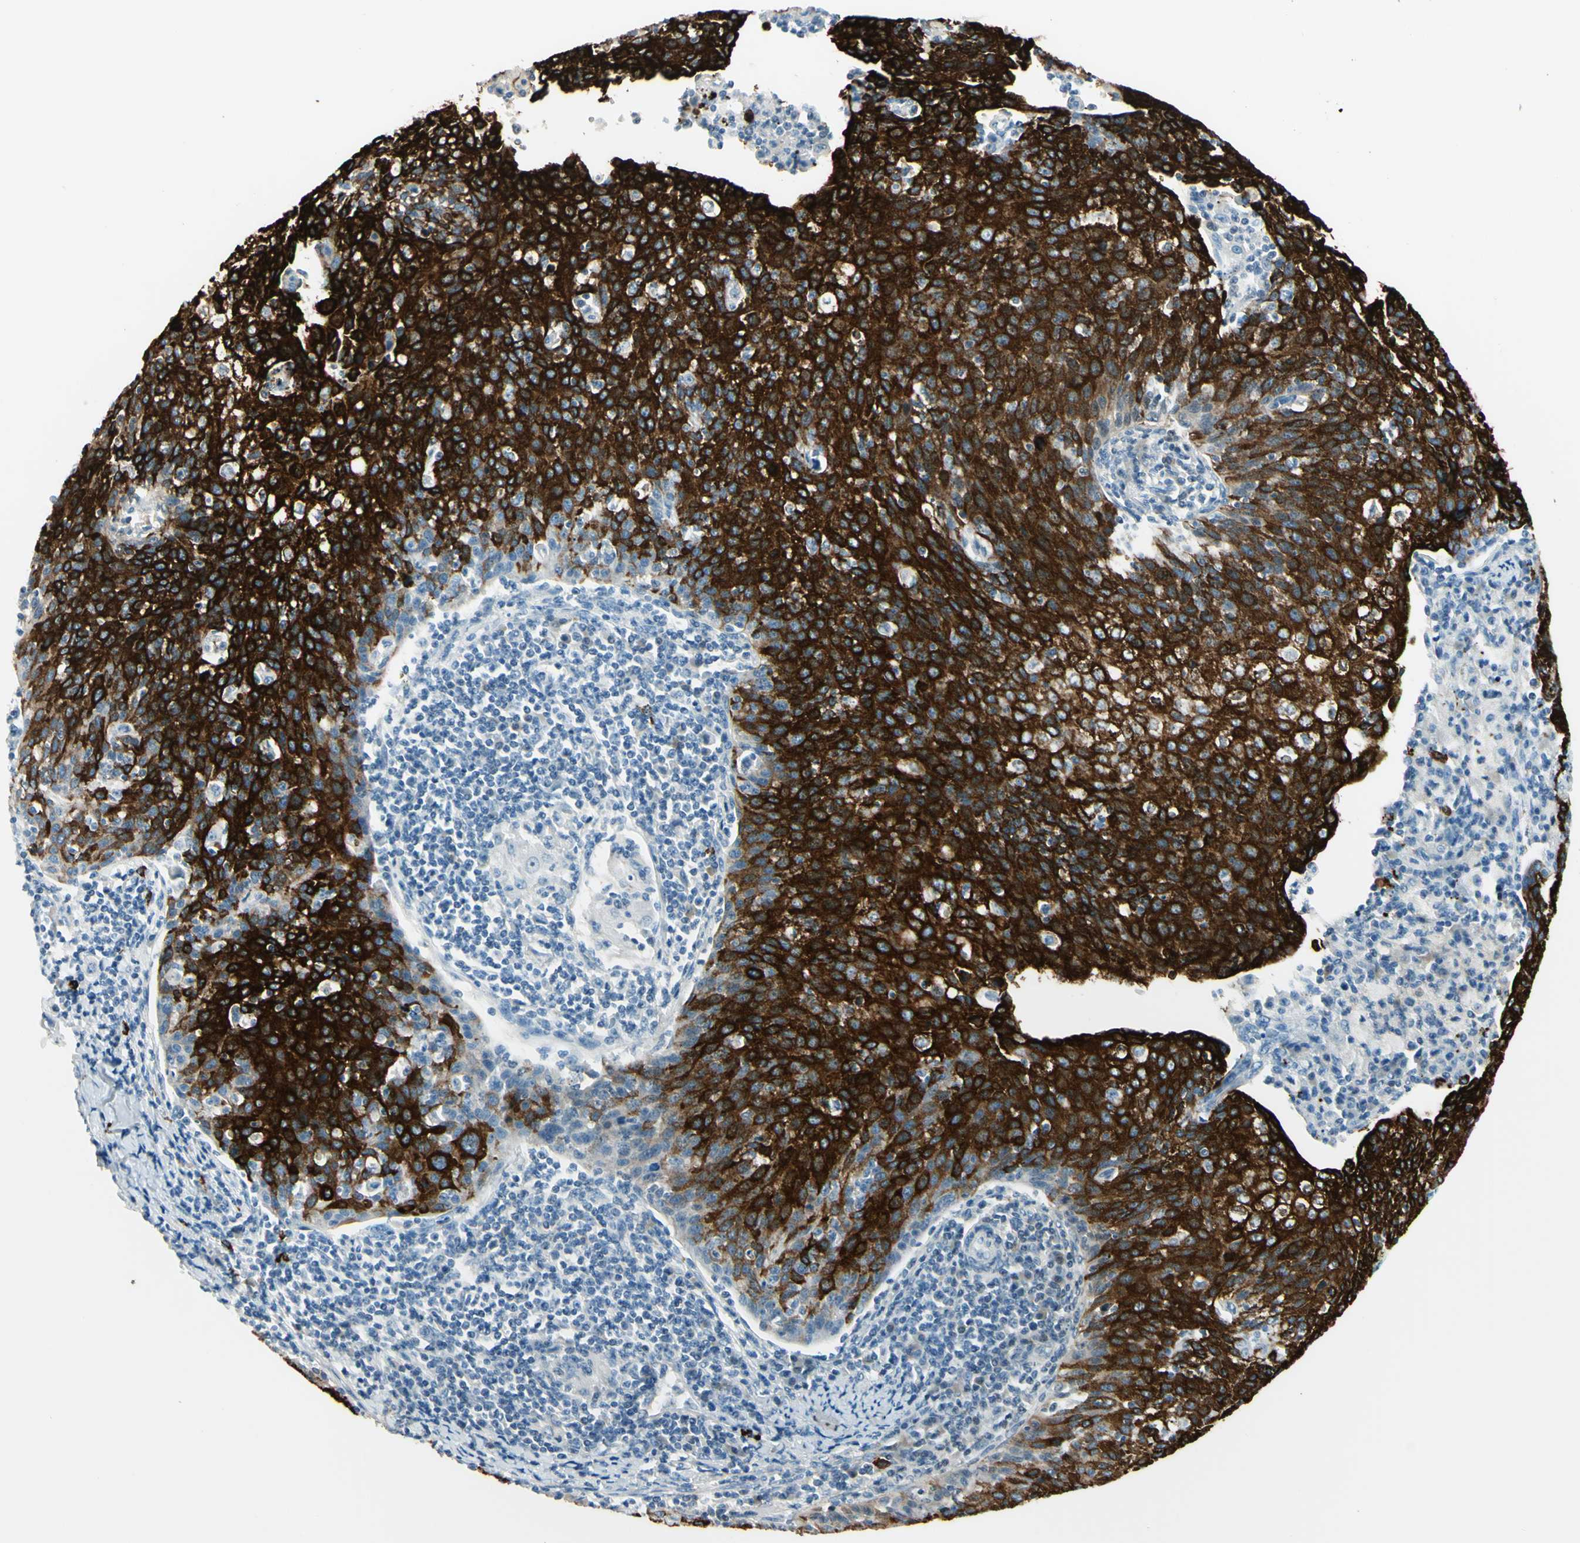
{"staining": {"intensity": "strong", "quantity": ">75%", "location": "cytoplasmic/membranous"}, "tissue": "cervical cancer", "cell_type": "Tumor cells", "image_type": "cancer", "snomed": [{"axis": "morphology", "description": "Squamous cell carcinoma, NOS"}, {"axis": "topography", "description": "Cervix"}], "caption": "This photomicrograph exhibits immunohistochemistry (IHC) staining of human cervical cancer, with high strong cytoplasmic/membranous positivity in approximately >75% of tumor cells.", "gene": "DLG4", "patient": {"sex": "female", "age": 38}}